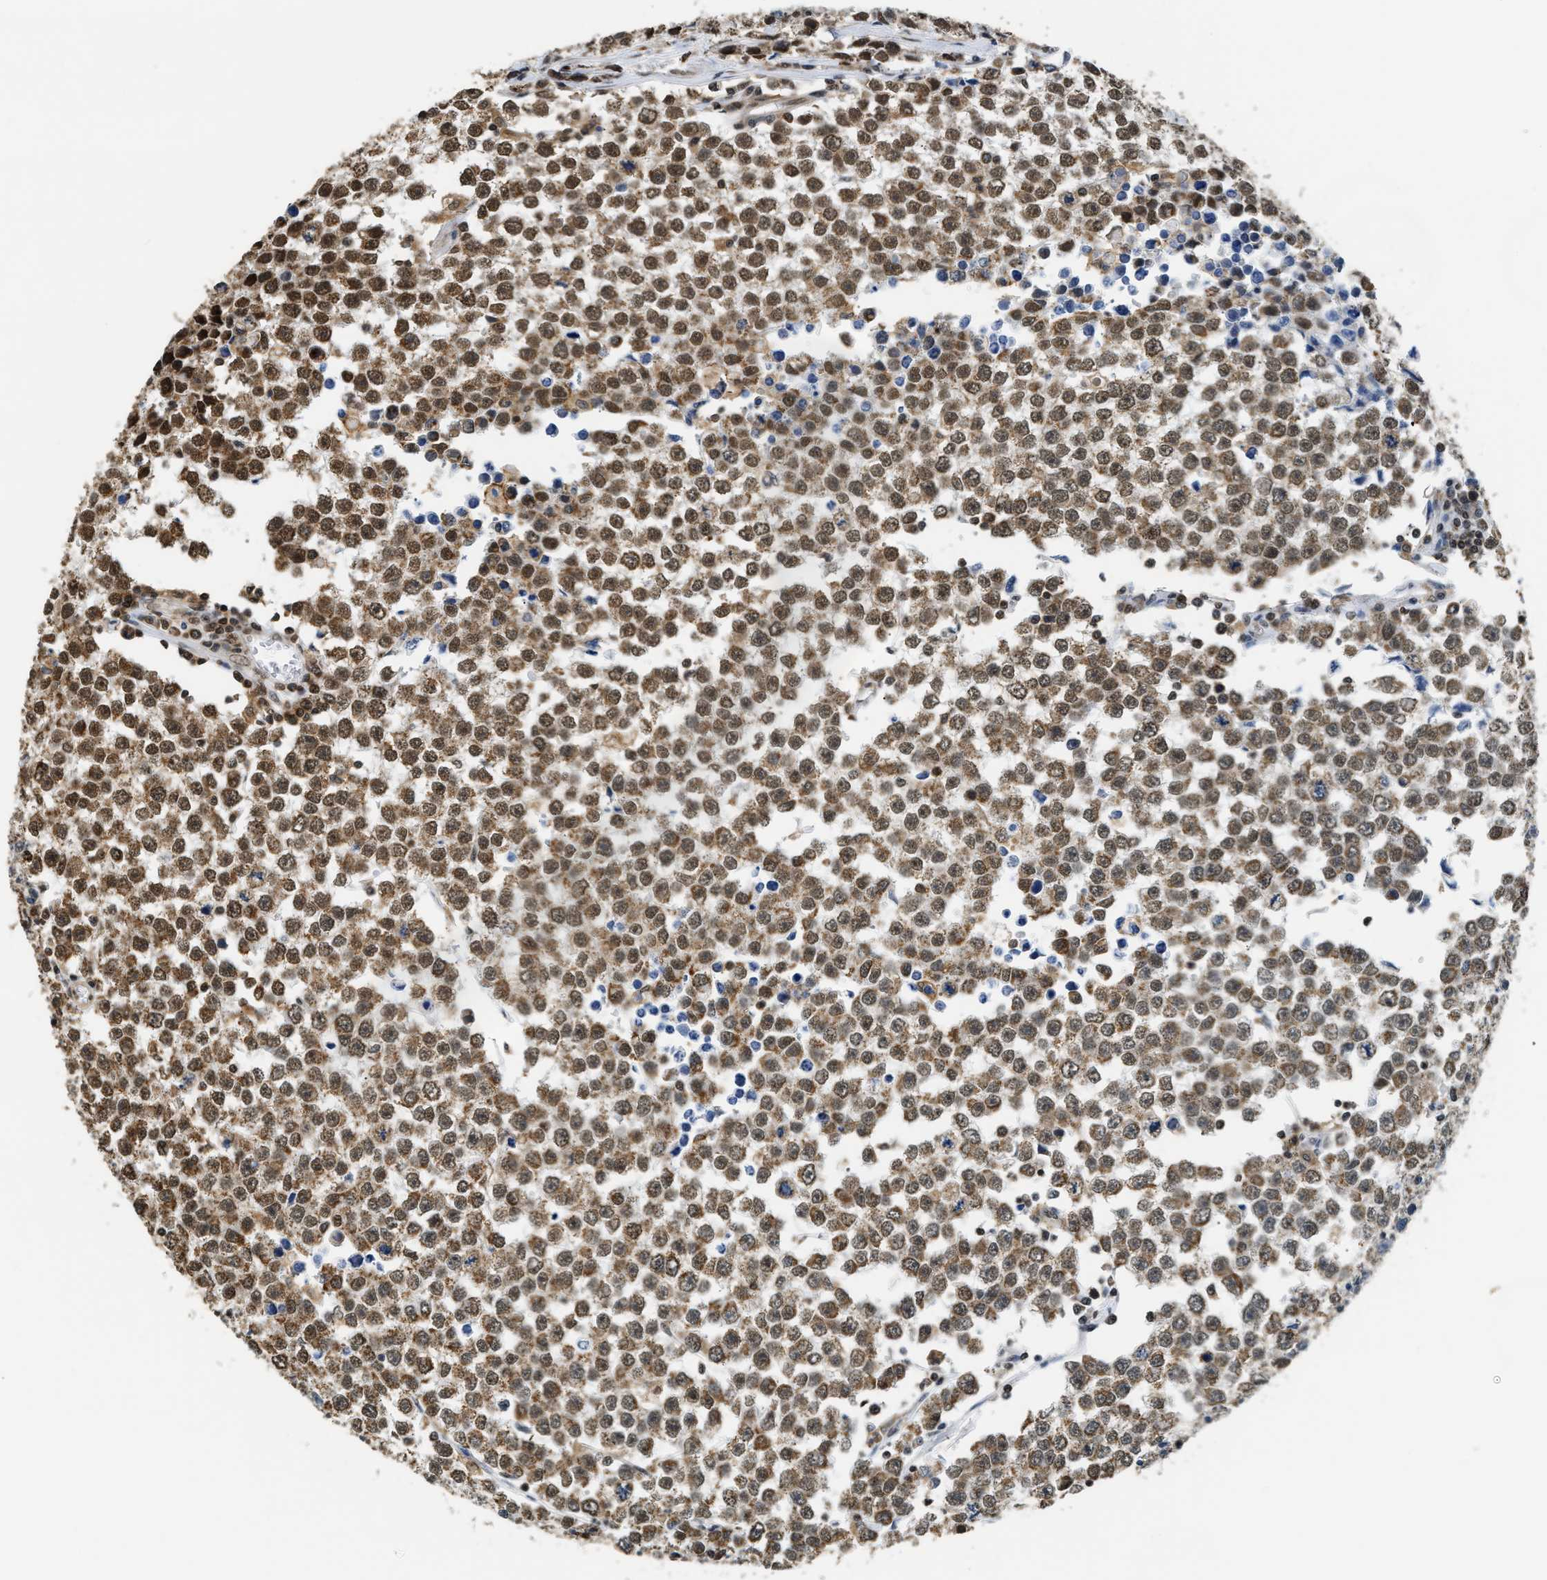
{"staining": {"intensity": "moderate", "quantity": ">75%", "location": "cytoplasmic/membranous,nuclear"}, "tissue": "testis cancer", "cell_type": "Tumor cells", "image_type": "cancer", "snomed": [{"axis": "morphology", "description": "Seminoma, NOS"}, {"axis": "morphology", "description": "Carcinoma, Embryonal, NOS"}, {"axis": "topography", "description": "Testis"}], "caption": "This micrograph exhibits IHC staining of embryonal carcinoma (testis), with medium moderate cytoplasmic/membranous and nuclear staining in approximately >75% of tumor cells.", "gene": "STK10", "patient": {"sex": "male", "age": 52}}